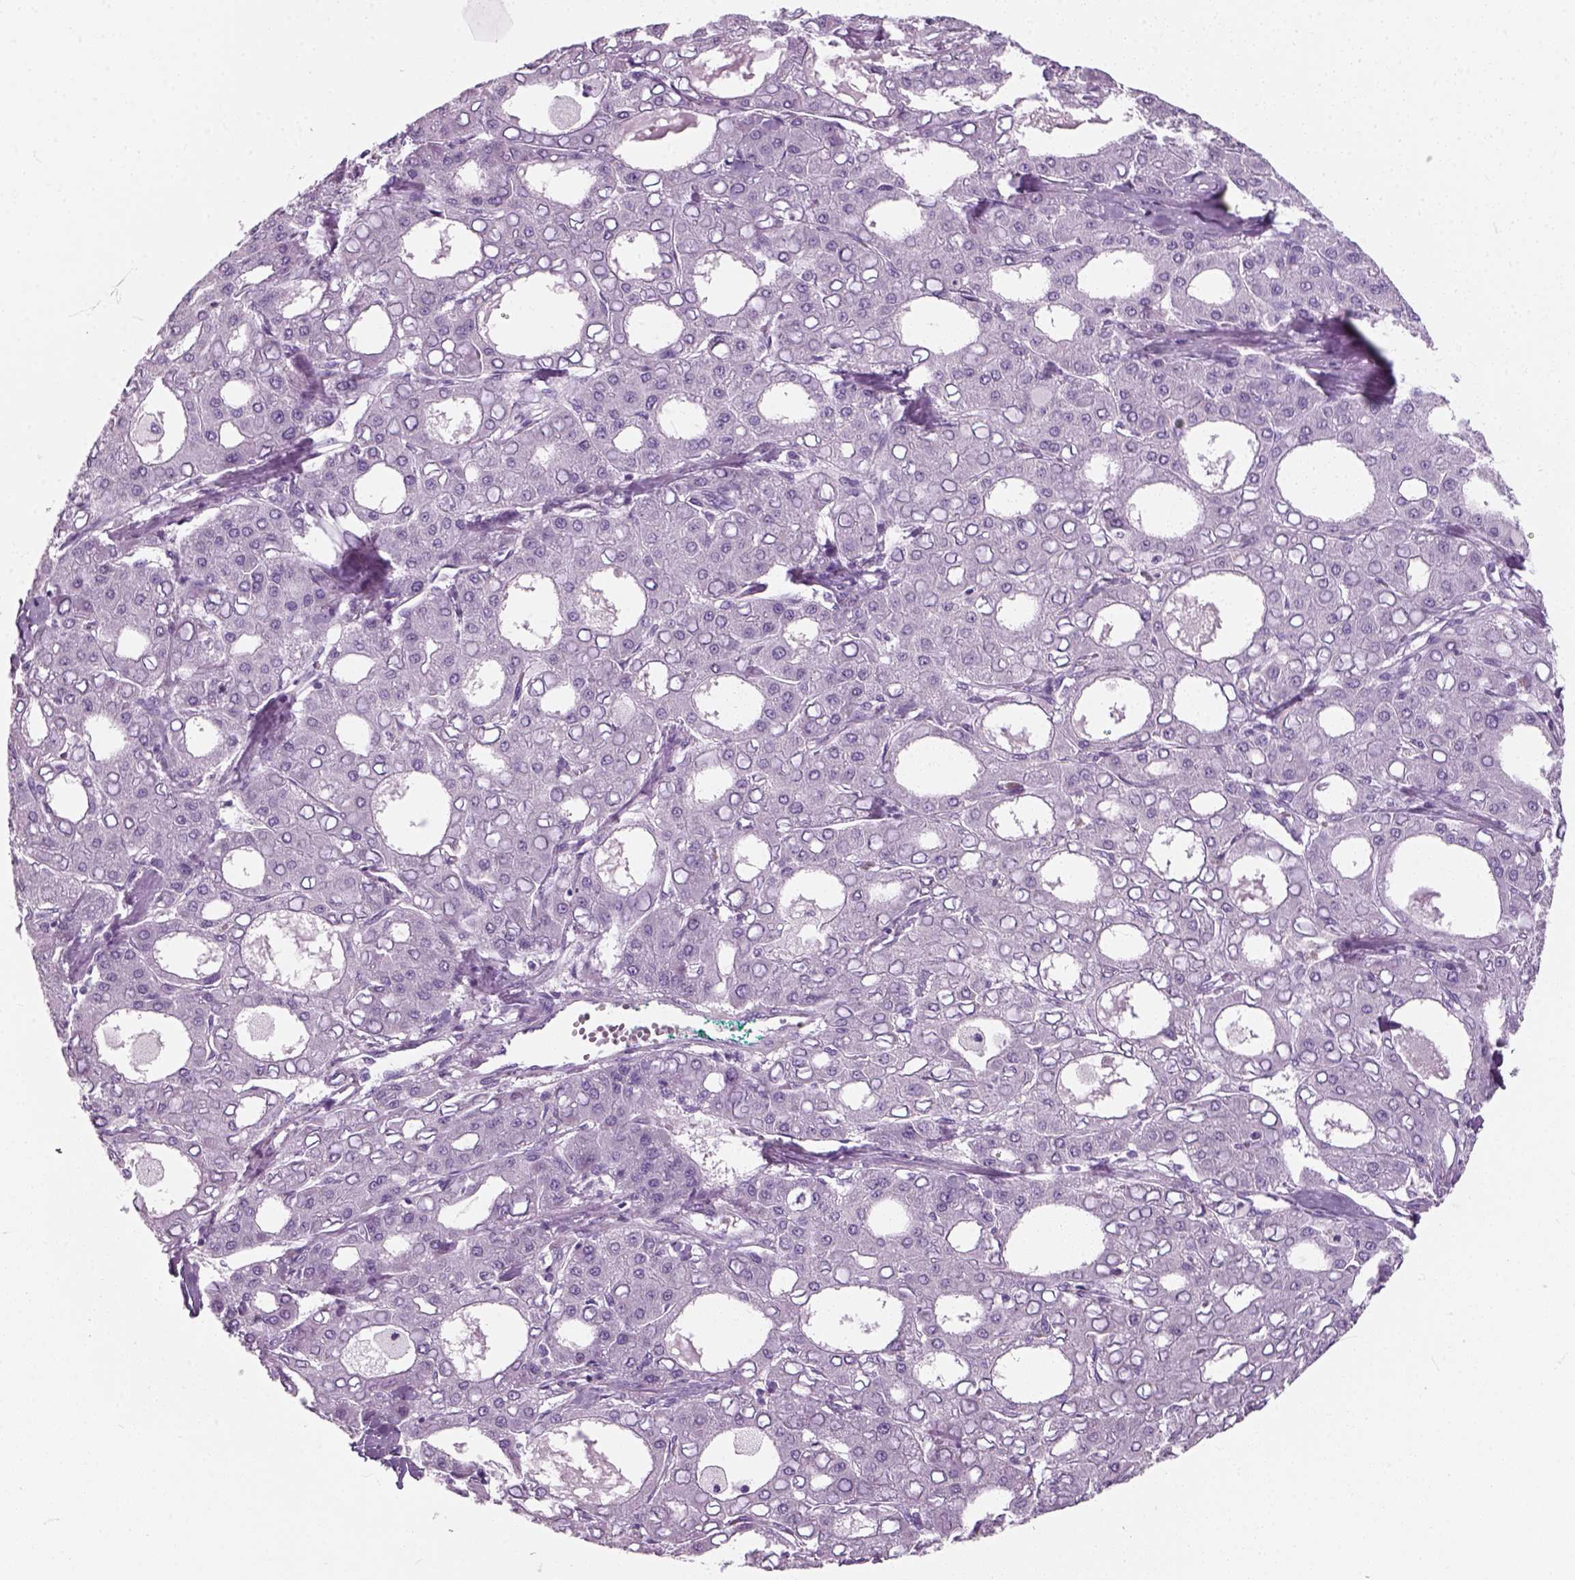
{"staining": {"intensity": "negative", "quantity": "none", "location": "none"}, "tissue": "liver cancer", "cell_type": "Tumor cells", "image_type": "cancer", "snomed": [{"axis": "morphology", "description": "Carcinoma, Hepatocellular, NOS"}, {"axis": "topography", "description": "Liver"}], "caption": "Tumor cells are negative for brown protein staining in liver cancer (hepatocellular carcinoma).", "gene": "ZNF865", "patient": {"sex": "male", "age": 65}}